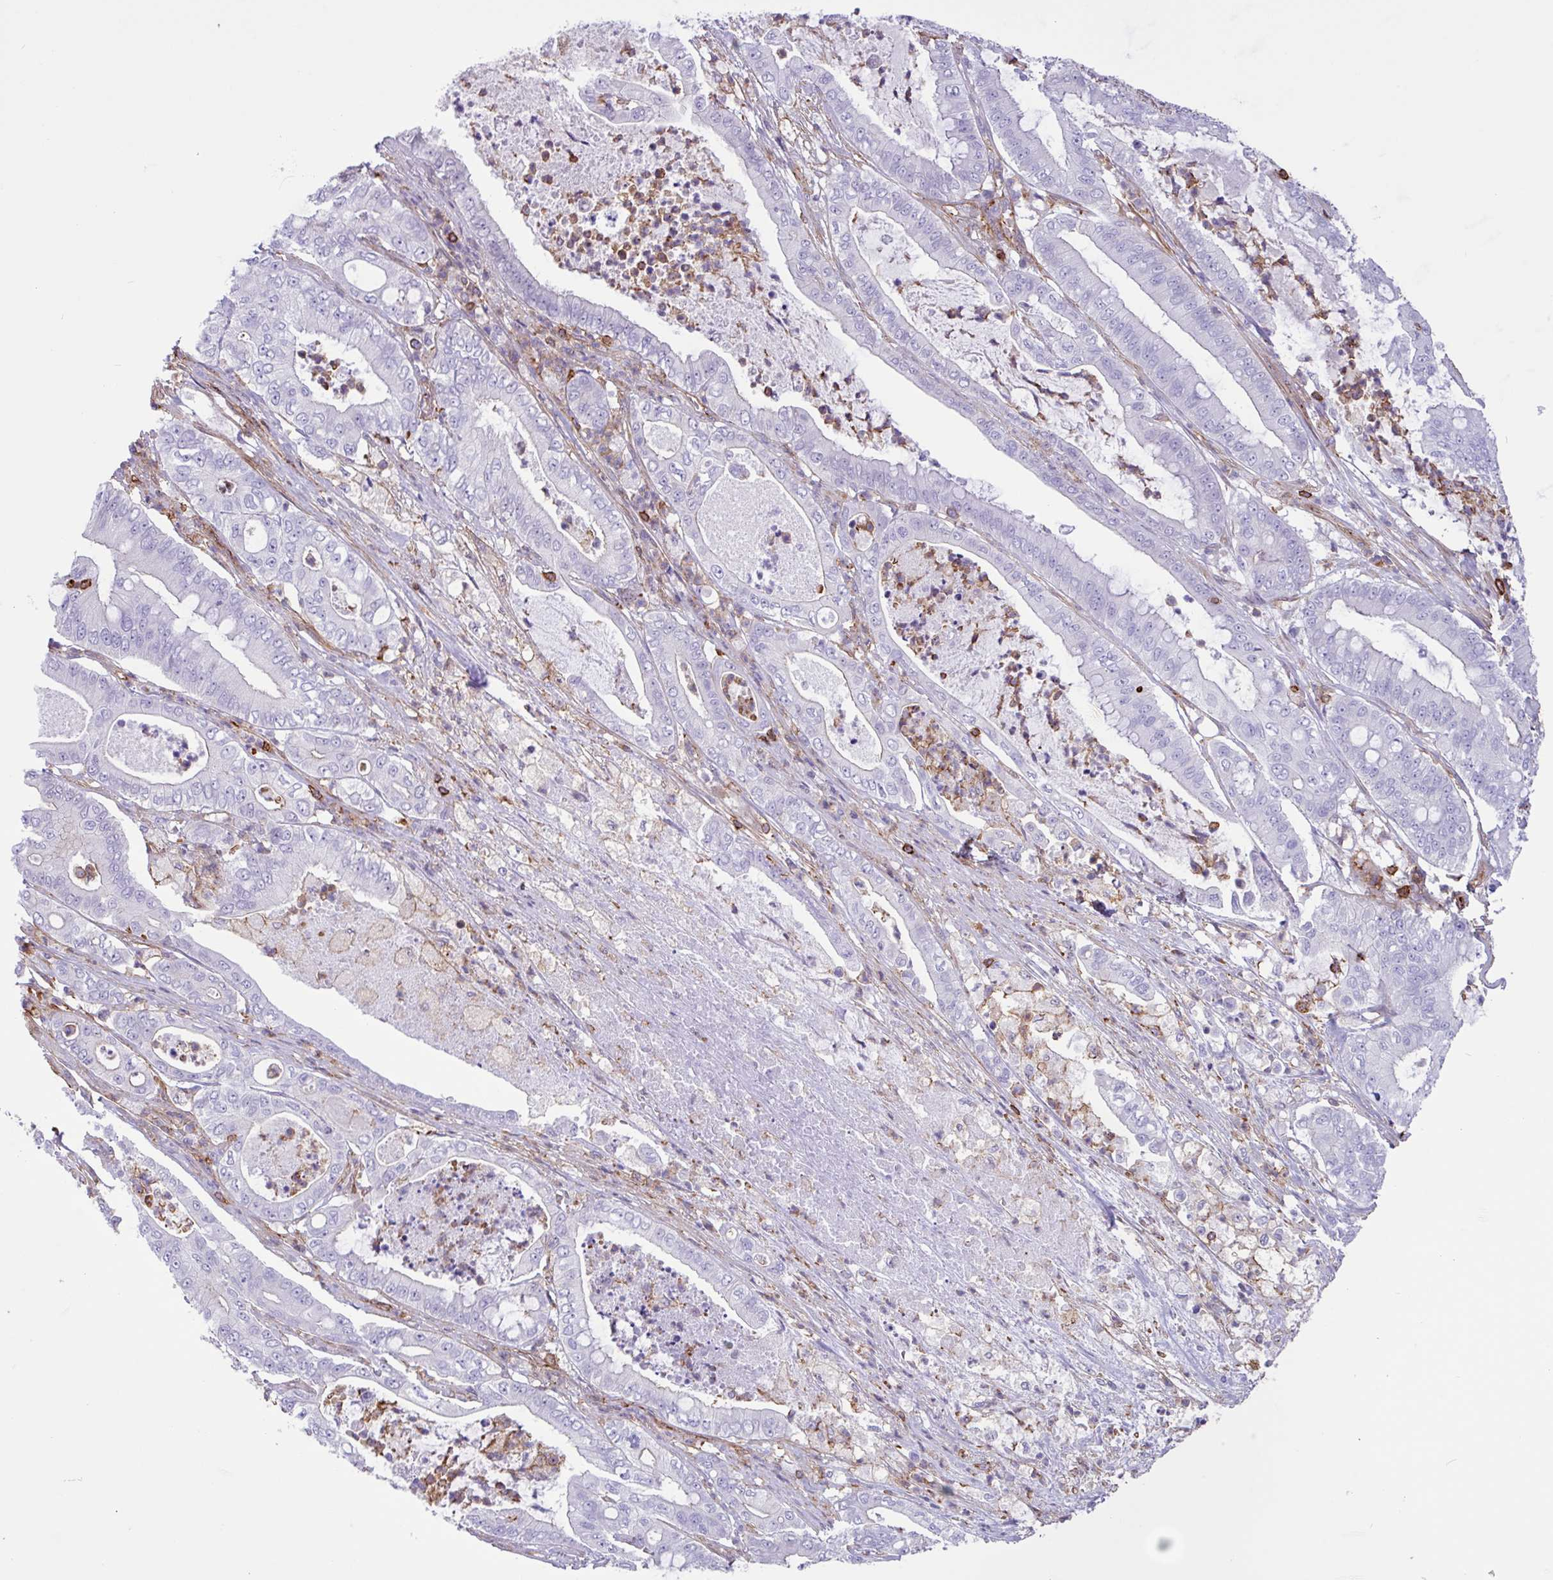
{"staining": {"intensity": "negative", "quantity": "none", "location": "none"}, "tissue": "pancreatic cancer", "cell_type": "Tumor cells", "image_type": "cancer", "snomed": [{"axis": "morphology", "description": "Adenocarcinoma, NOS"}, {"axis": "topography", "description": "Pancreas"}], "caption": "The photomicrograph demonstrates no staining of tumor cells in adenocarcinoma (pancreatic).", "gene": "PPP1R18", "patient": {"sex": "male", "age": 71}}